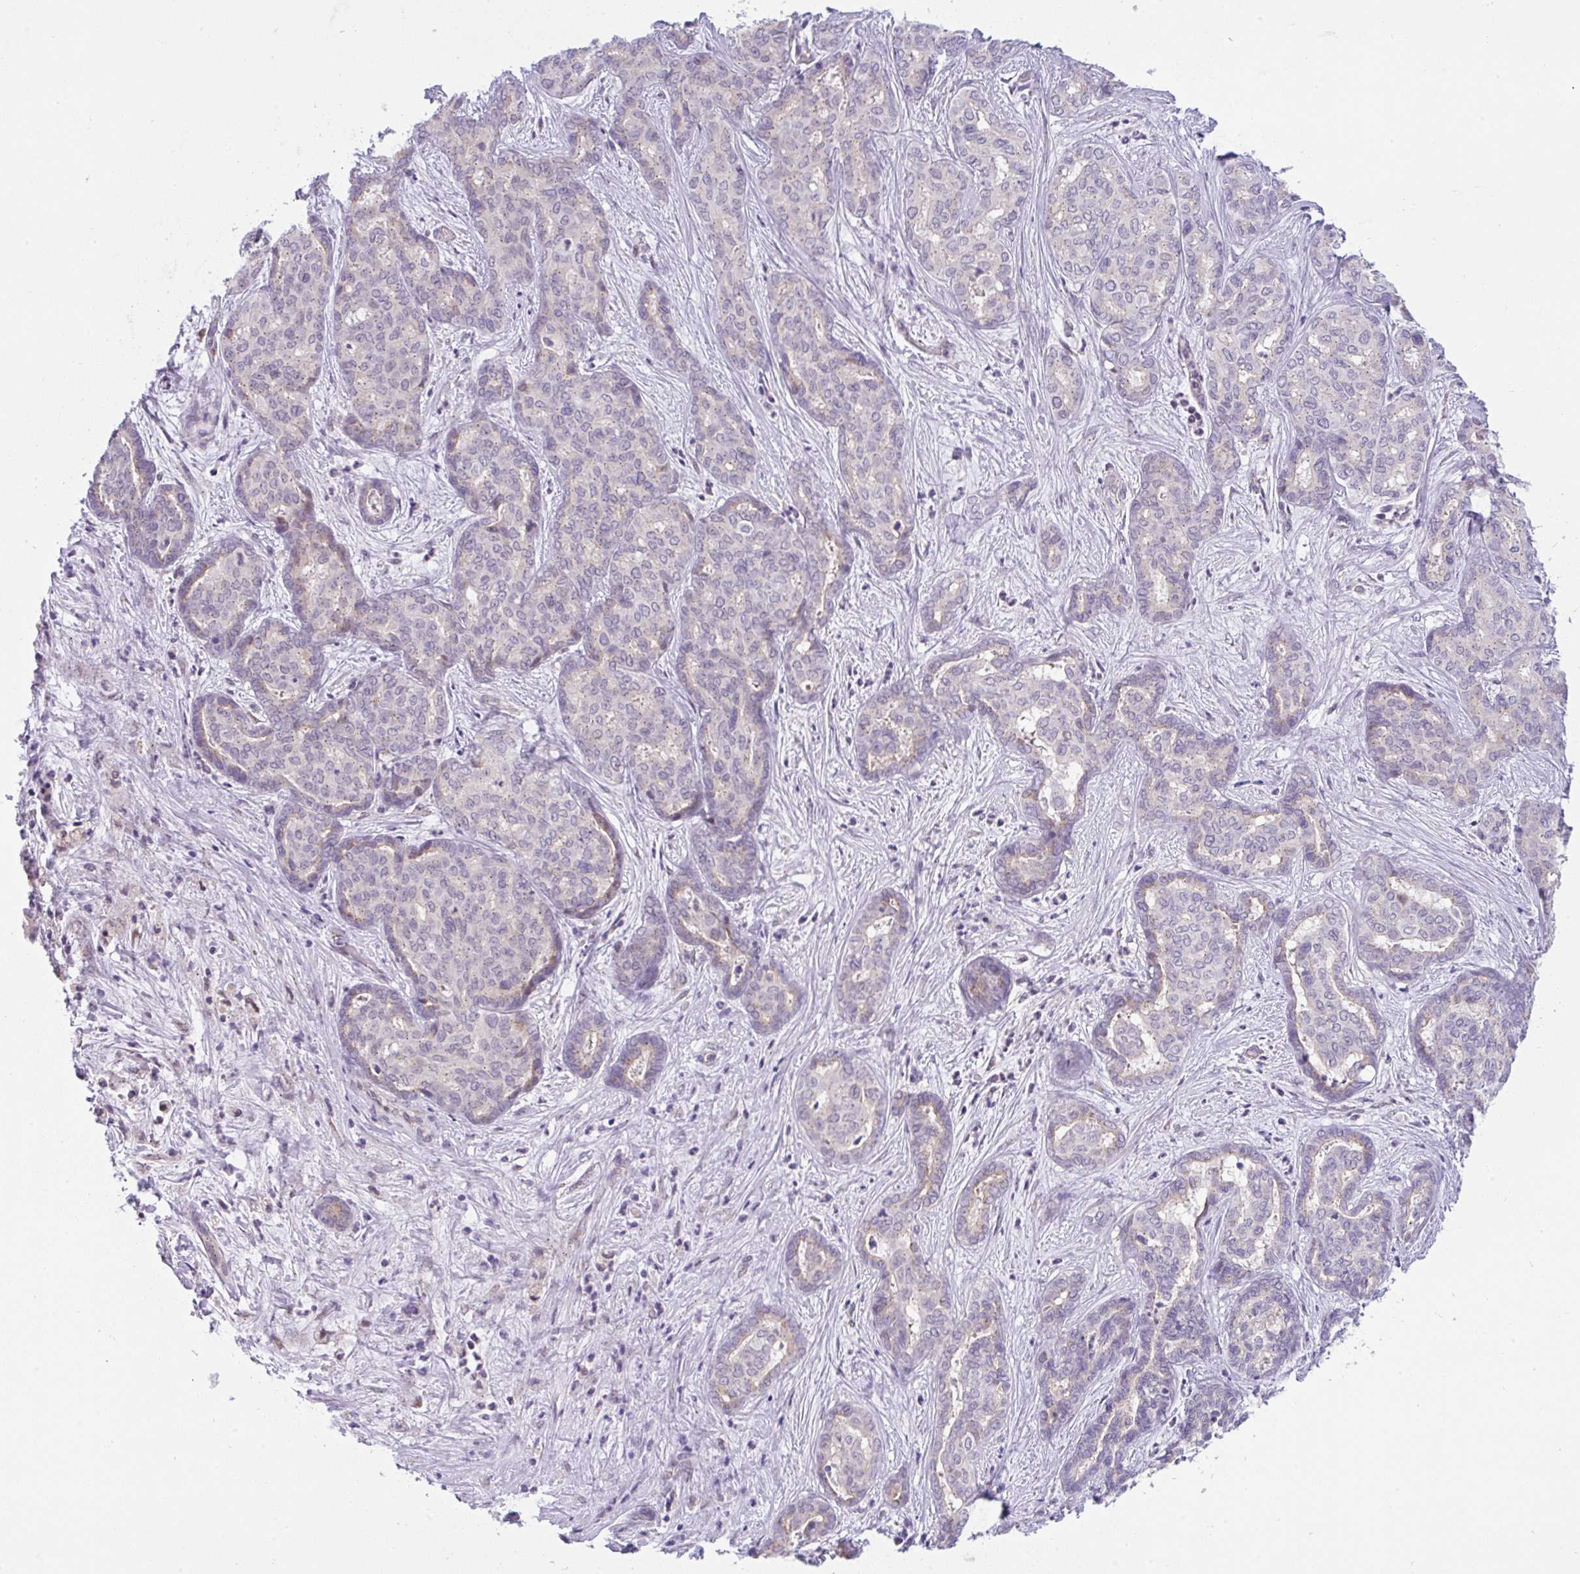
{"staining": {"intensity": "weak", "quantity": "<25%", "location": "cytoplasmic/membranous,nuclear"}, "tissue": "liver cancer", "cell_type": "Tumor cells", "image_type": "cancer", "snomed": [{"axis": "morphology", "description": "Cholangiocarcinoma"}, {"axis": "topography", "description": "Liver"}], "caption": "Protein analysis of liver cholangiocarcinoma shows no significant staining in tumor cells.", "gene": "FAM177A1", "patient": {"sex": "female", "age": 64}}